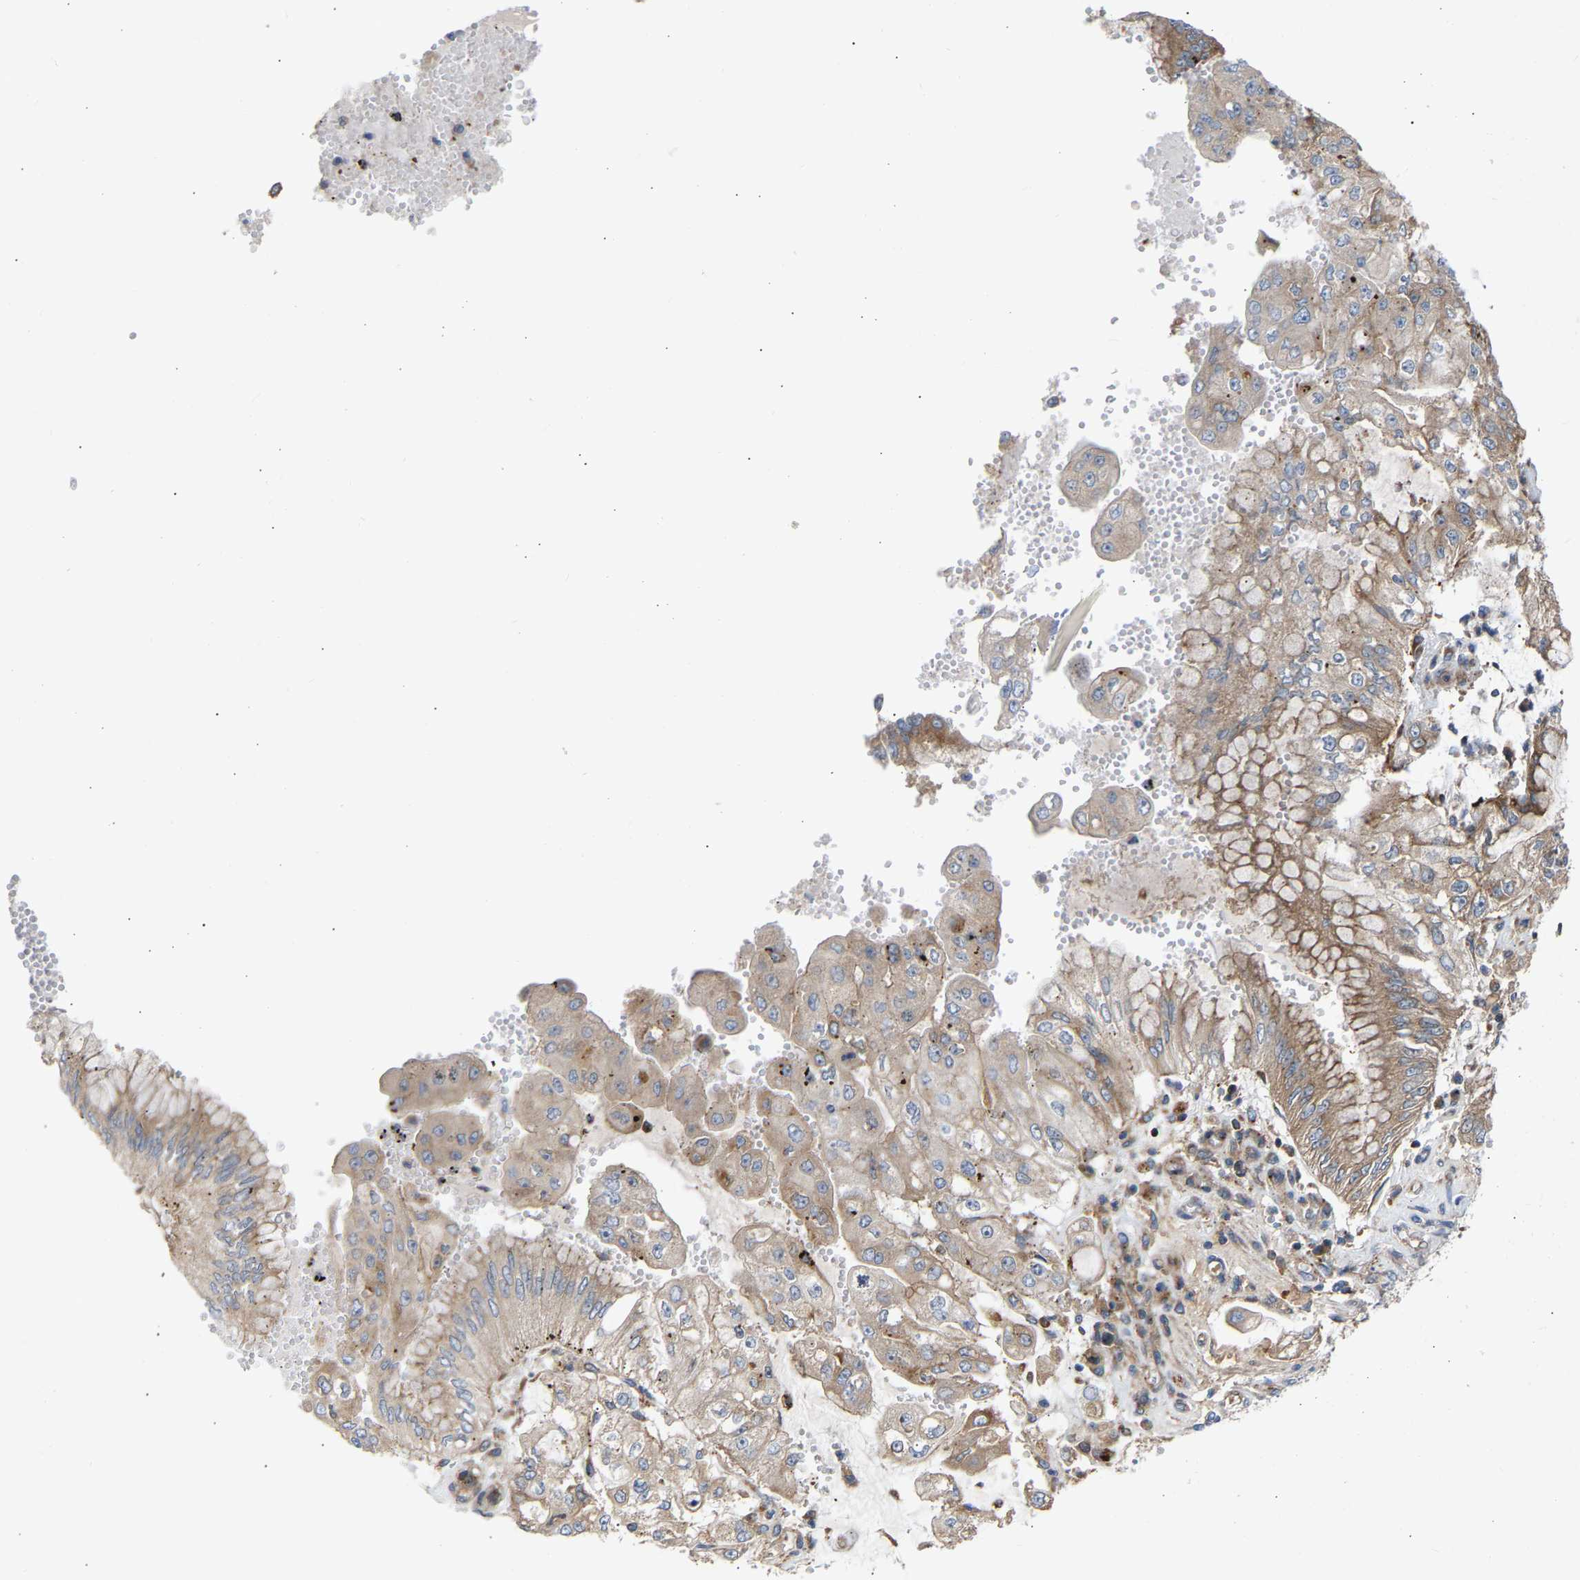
{"staining": {"intensity": "weak", "quantity": ">75%", "location": "cytoplasmic/membranous"}, "tissue": "stomach cancer", "cell_type": "Tumor cells", "image_type": "cancer", "snomed": [{"axis": "morphology", "description": "Adenocarcinoma, NOS"}, {"axis": "topography", "description": "Stomach"}], "caption": "Immunohistochemistry (DAB) staining of human adenocarcinoma (stomach) demonstrates weak cytoplasmic/membranous protein positivity in approximately >75% of tumor cells.", "gene": "GCN1", "patient": {"sex": "male", "age": 76}}